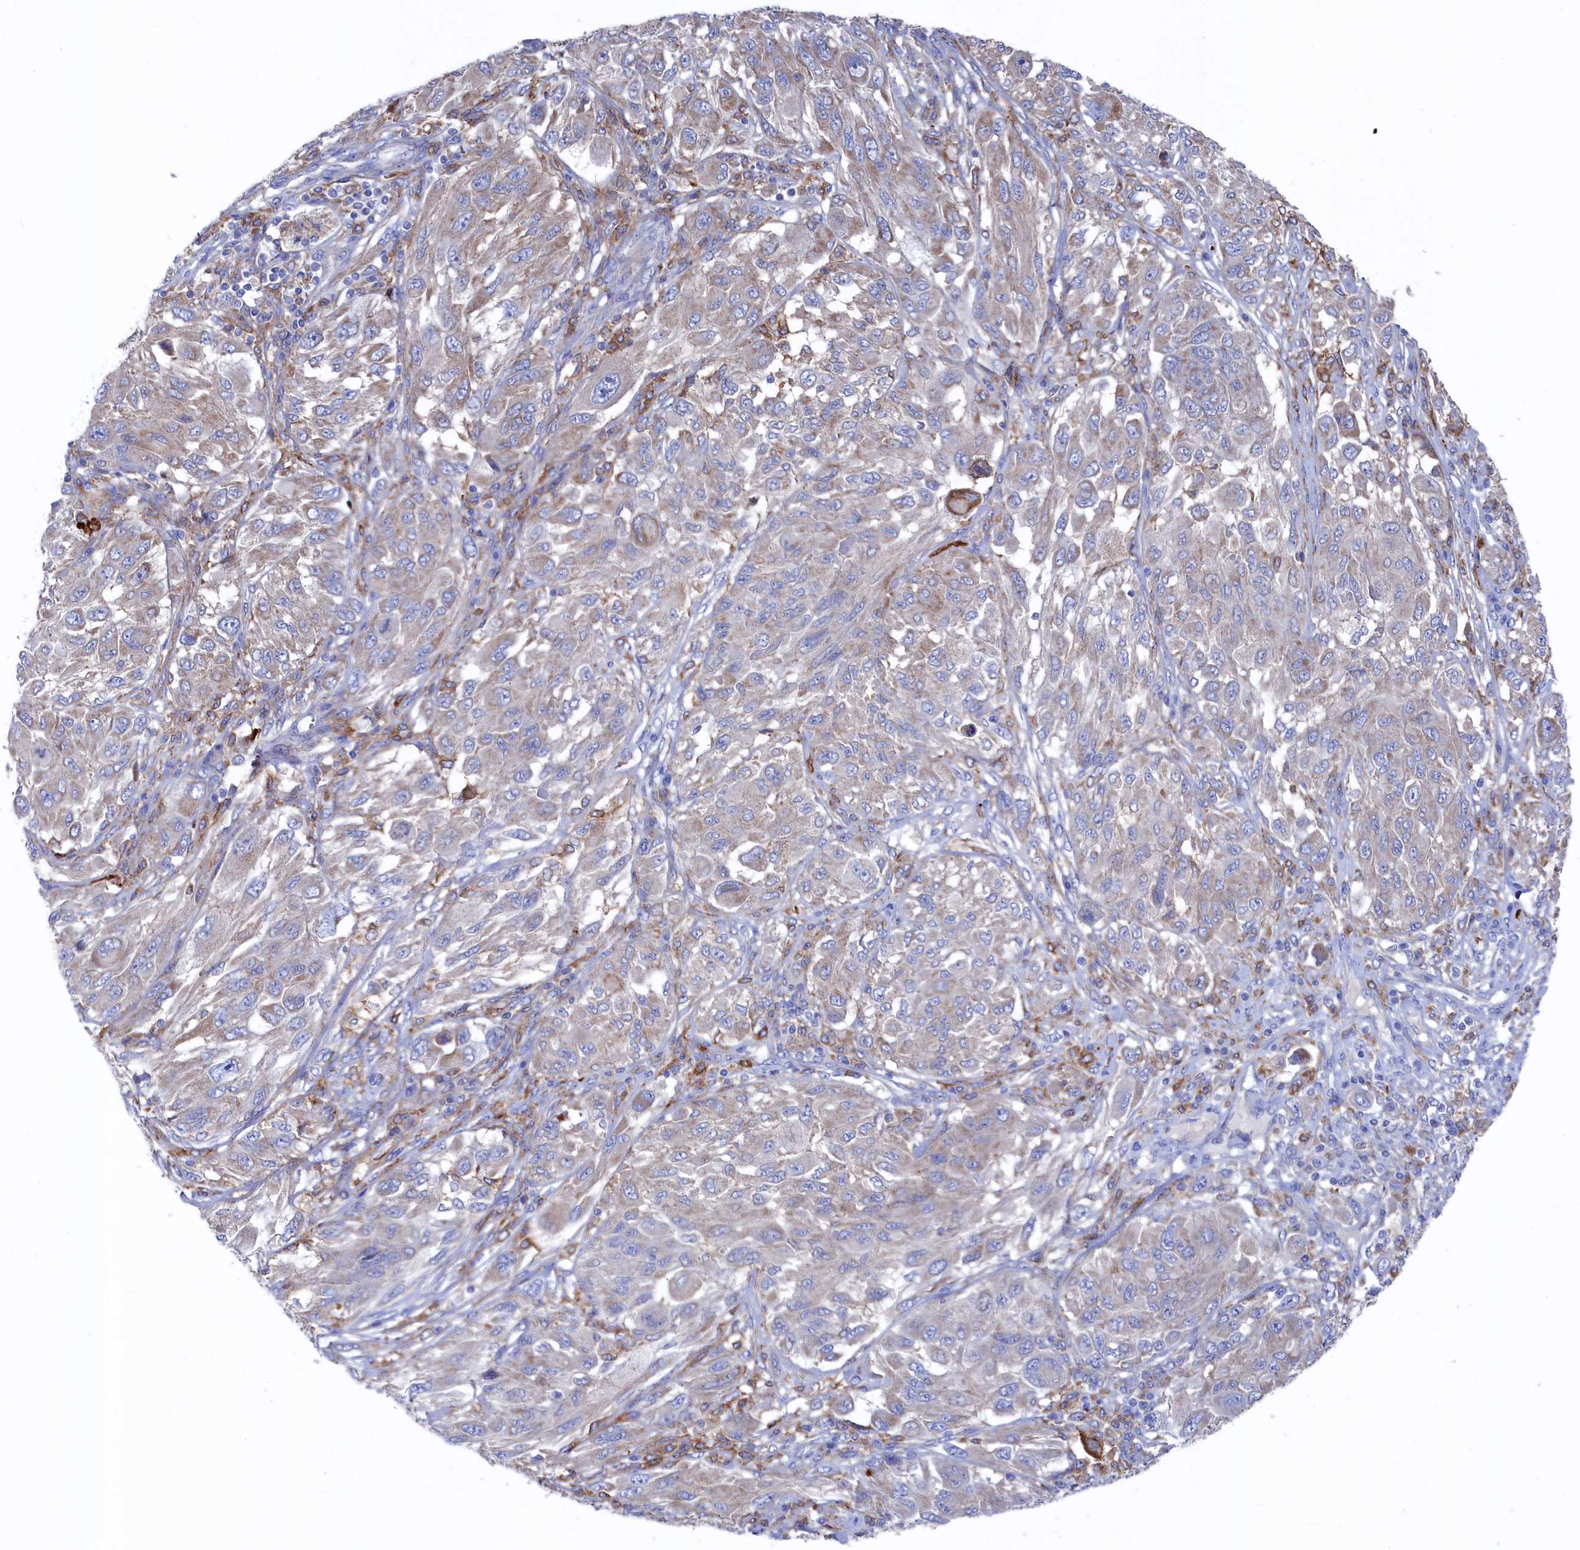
{"staining": {"intensity": "weak", "quantity": "<25%", "location": "cytoplasmic/membranous"}, "tissue": "melanoma", "cell_type": "Tumor cells", "image_type": "cancer", "snomed": [{"axis": "morphology", "description": "Malignant melanoma, NOS"}, {"axis": "topography", "description": "Skin"}], "caption": "High magnification brightfield microscopy of melanoma stained with DAB (3,3'-diaminobenzidine) (brown) and counterstained with hematoxylin (blue): tumor cells show no significant positivity.", "gene": "C12orf73", "patient": {"sex": "female", "age": 91}}